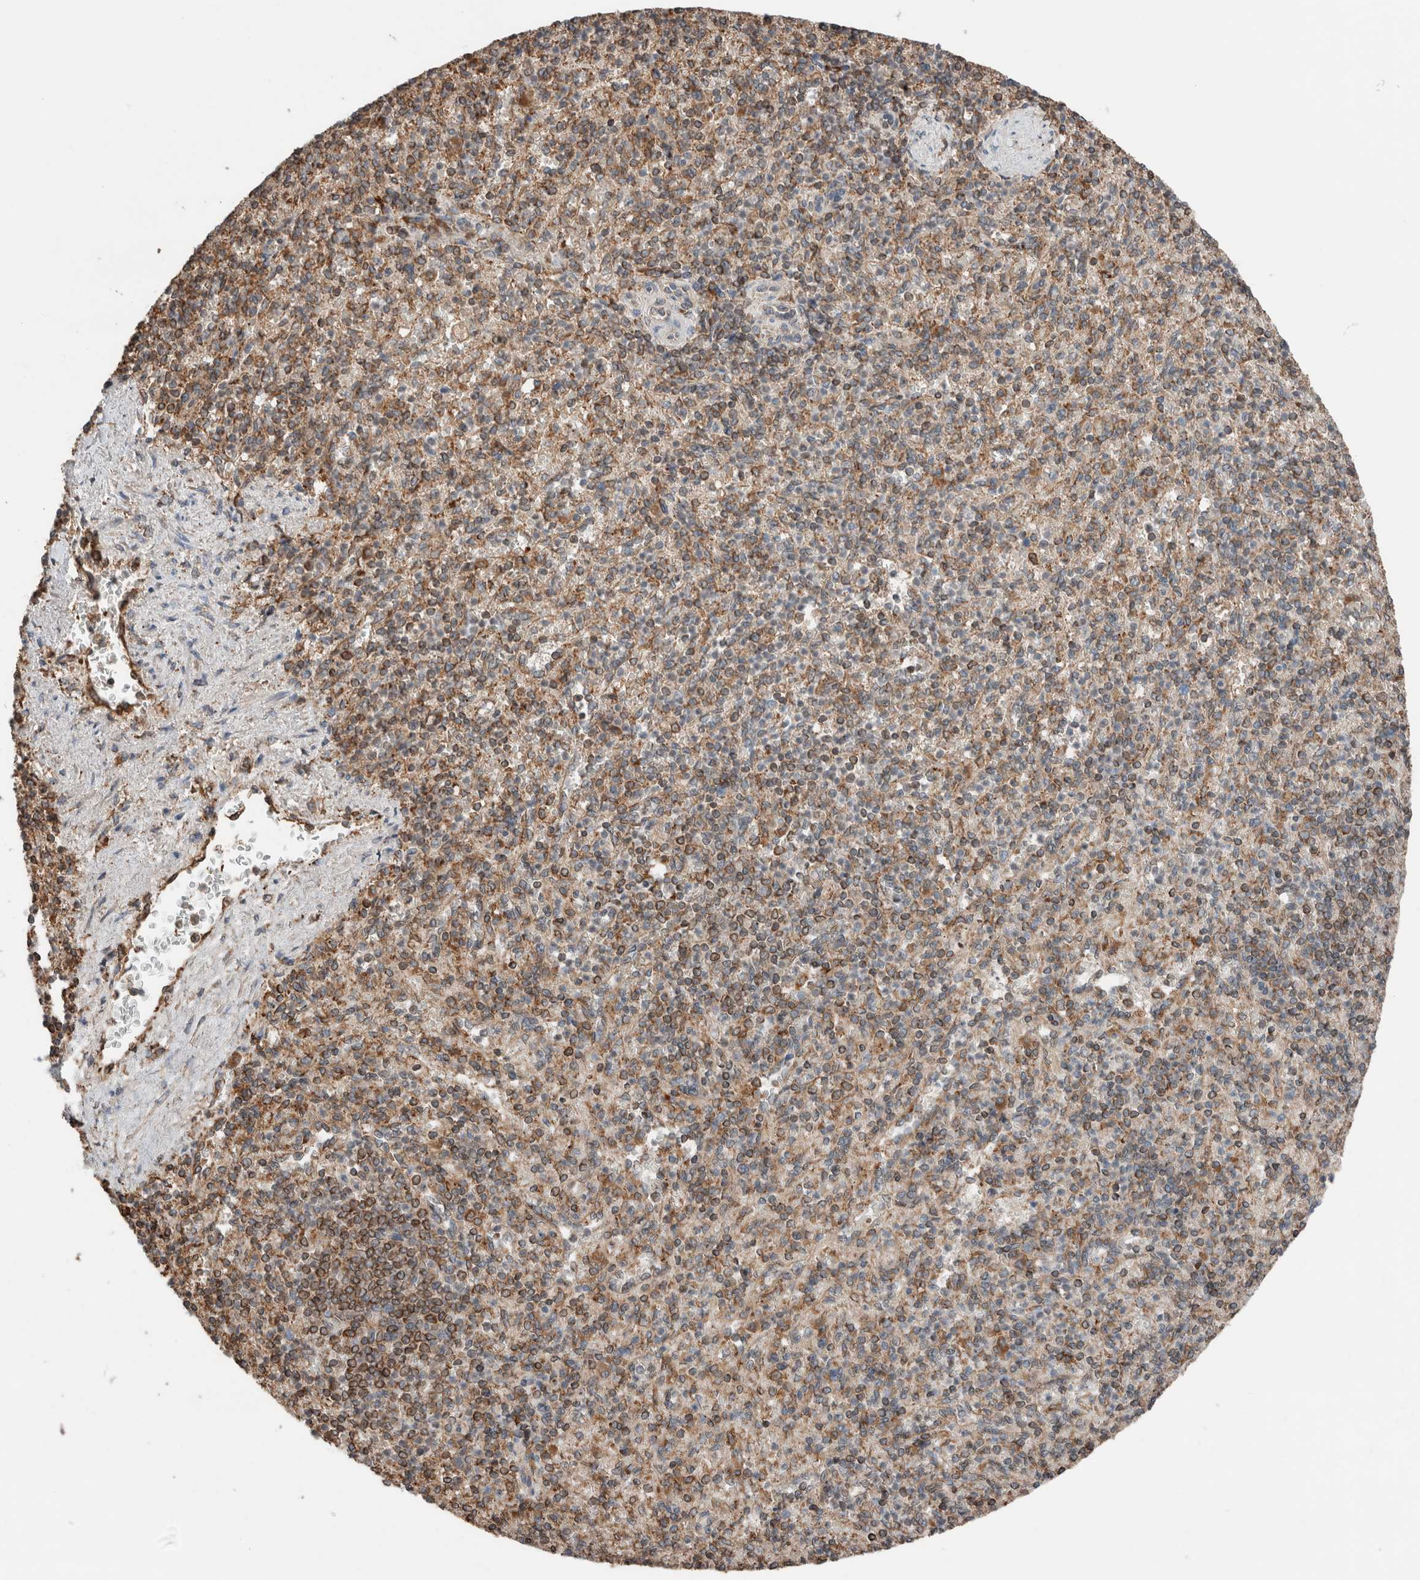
{"staining": {"intensity": "weak", "quantity": "25%-75%", "location": "cytoplasmic/membranous"}, "tissue": "spleen", "cell_type": "Cells in red pulp", "image_type": "normal", "snomed": [{"axis": "morphology", "description": "Normal tissue, NOS"}, {"axis": "topography", "description": "Spleen"}], "caption": "DAB immunohistochemical staining of benign spleen displays weak cytoplasmic/membranous protein staining in about 25%-75% of cells in red pulp. The staining was performed using DAB, with brown indicating positive protein expression. Nuclei are stained blue with hematoxylin.", "gene": "ERAP2", "patient": {"sex": "female", "age": 74}}